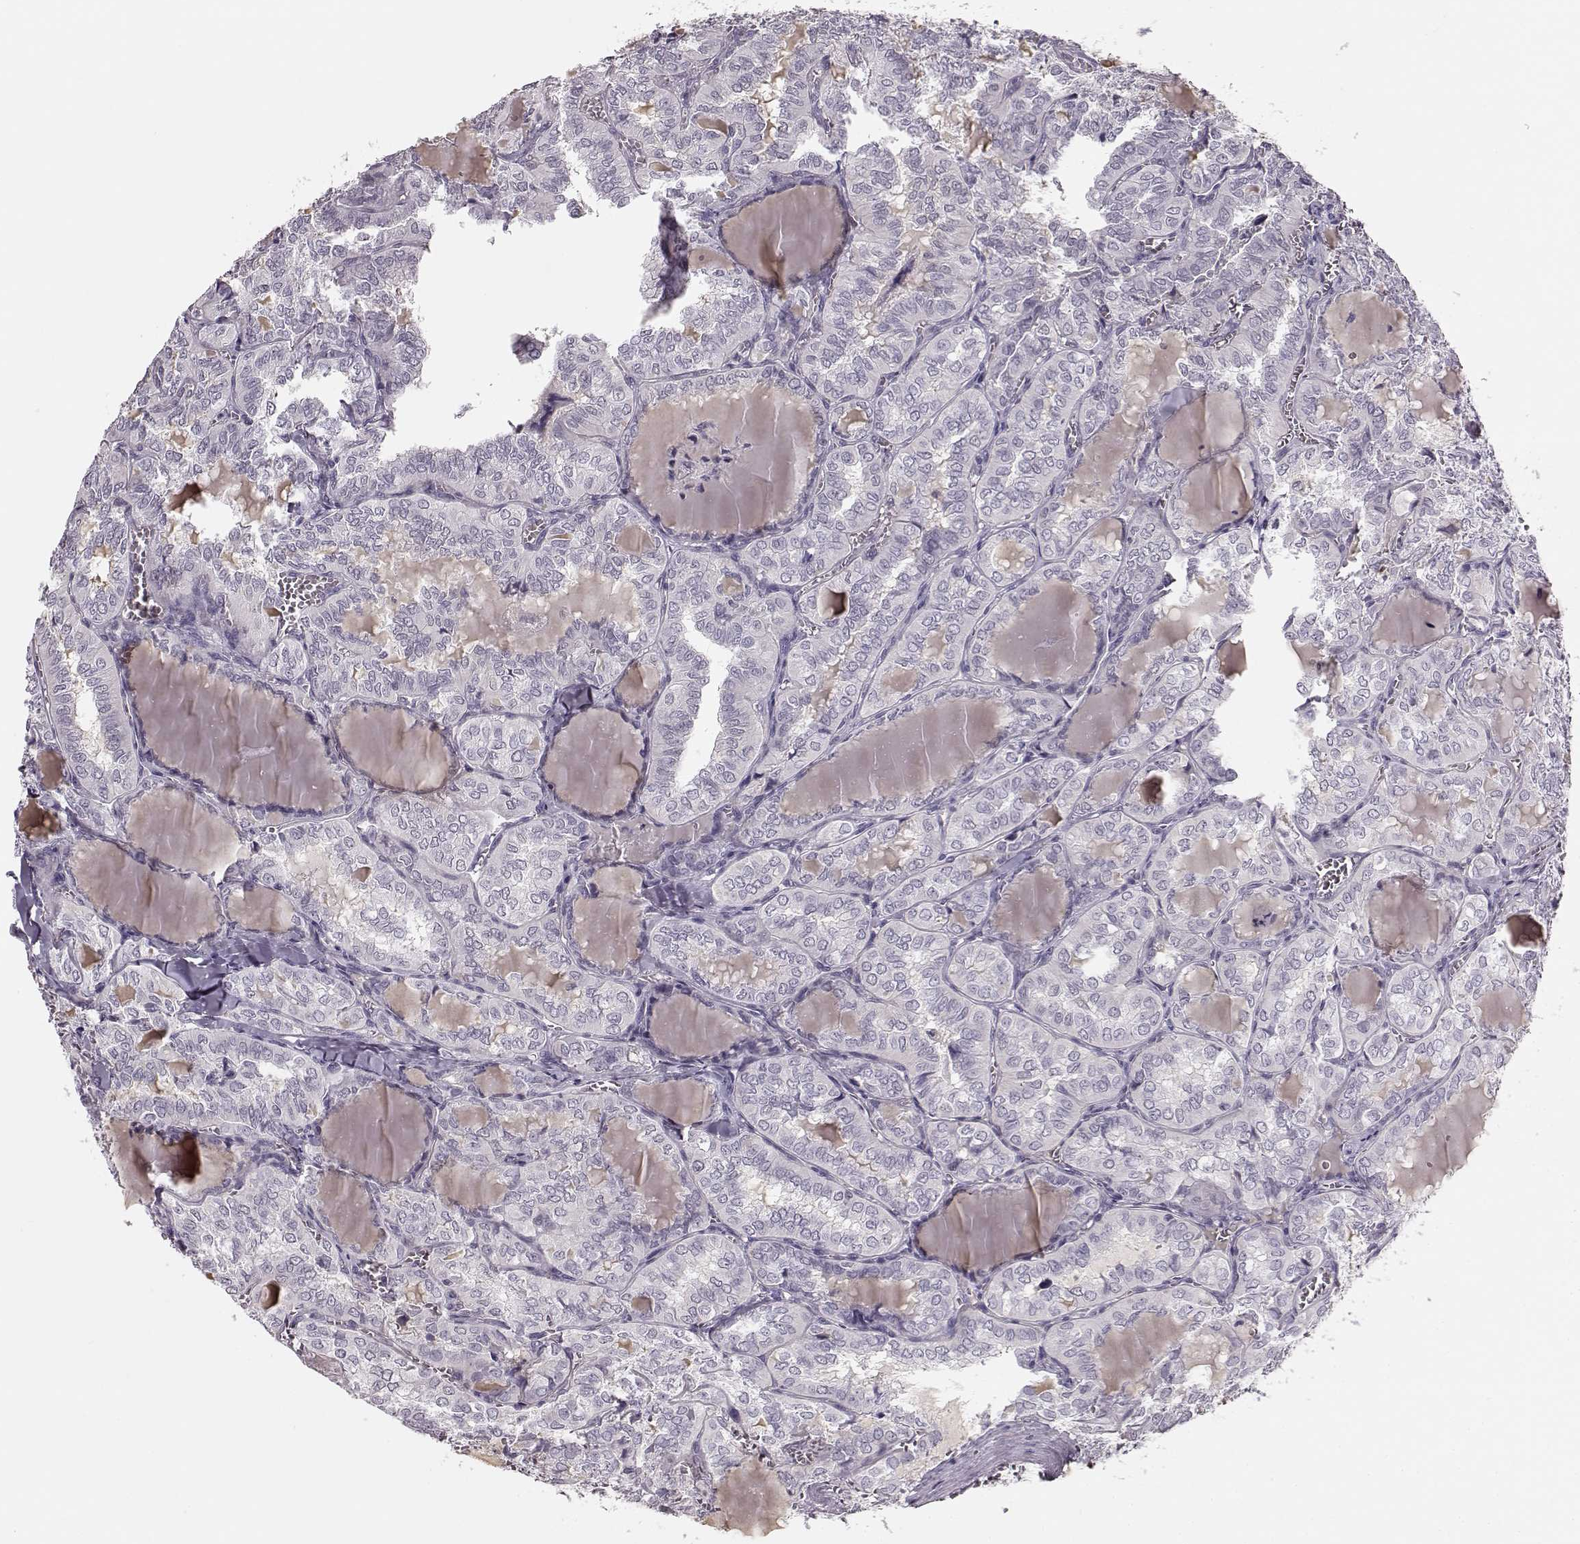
{"staining": {"intensity": "negative", "quantity": "none", "location": "none"}, "tissue": "thyroid cancer", "cell_type": "Tumor cells", "image_type": "cancer", "snomed": [{"axis": "morphology", "description": "Papillary adenocarcinoma, NOS"}, {"axis": "topography", "description": "Thyroid gland"}], "caption": "Immunohistochemical staining of human thyroid cancer demonstrates no significant positivity in tumor cells.", "gene": "MAP6D1", "patient": {"sex": "female", "age": 41}}